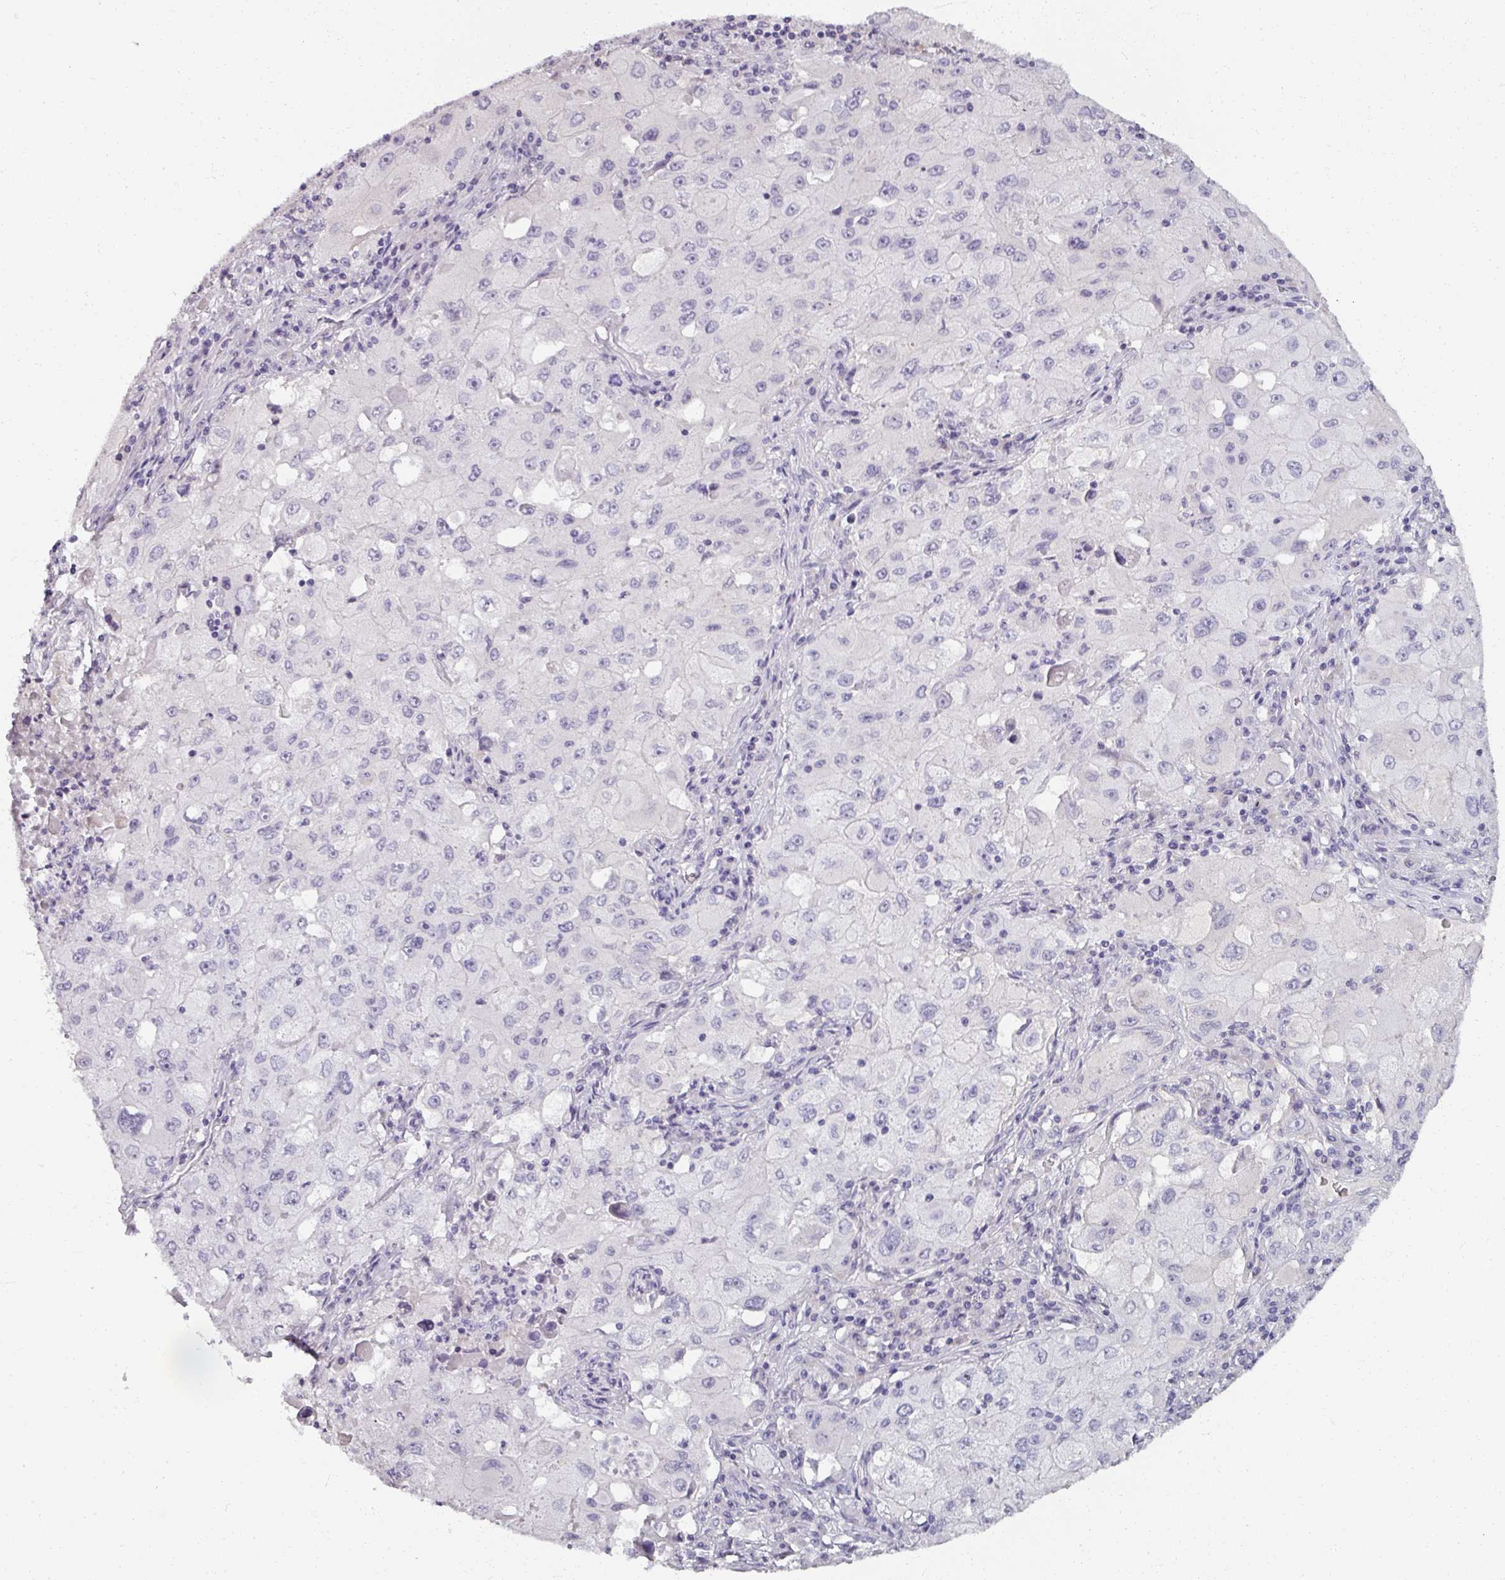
{"staining": {"intensity": "negative", "quantity": "none", "location": "none"}, "tissue": "lung cancer", "cell_type": "Tumor cells", "image_type": "cancer", "snomed": [{"axis": "morphology", "description": "Squamous cell carcinoma, NOS"}, {"axis": "topography", "description": "Lung"}], "caption": "A photomicrograph of human lung squamous cell carcinoma is negative for staining in tumor cells.", "gene": "REG3G", "patient": {"sex": "male", "age": 63}}